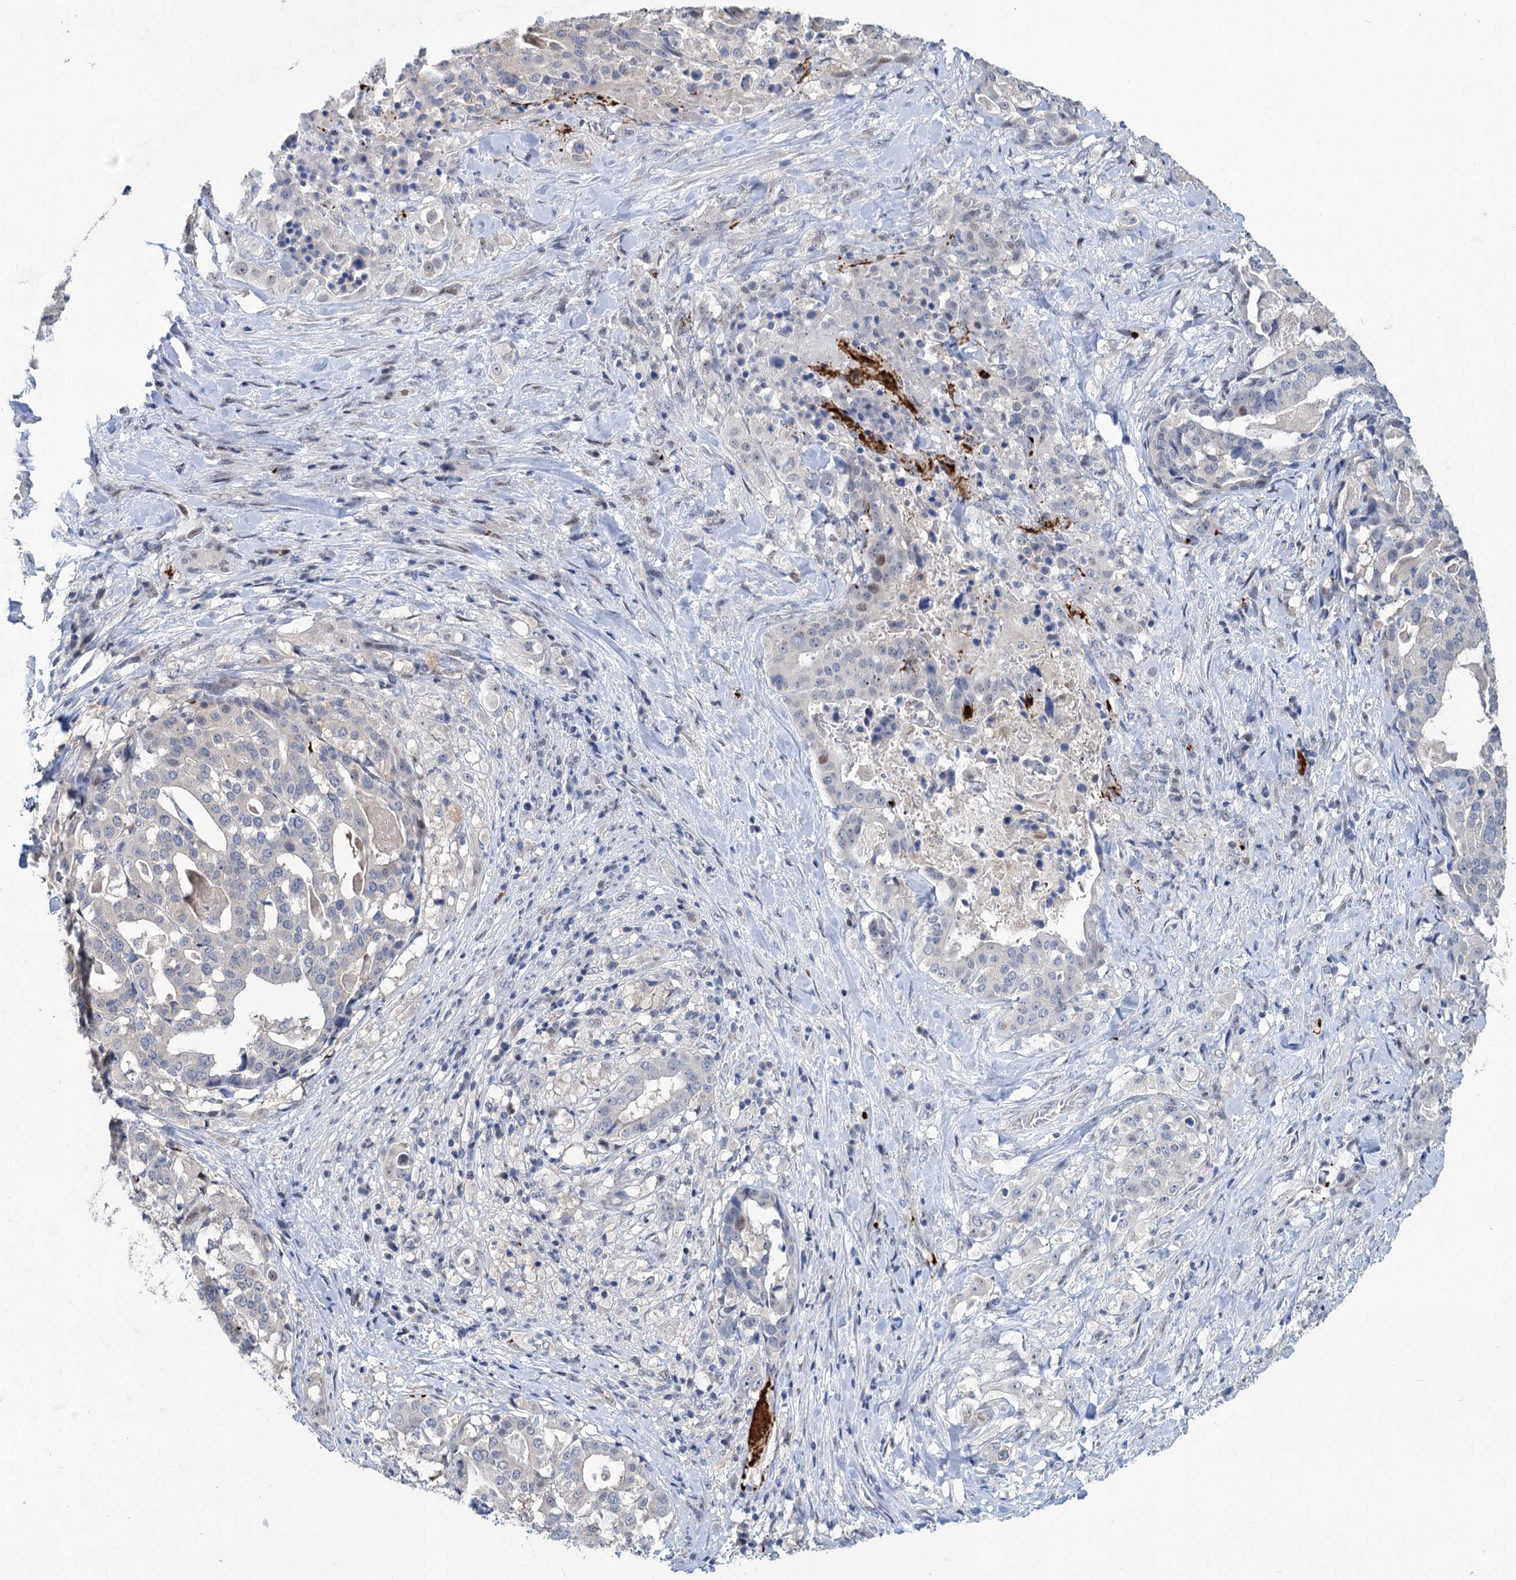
{"staining": {"intensity": "negative", "quantity": "none", "location": "none"}, "tissue": "stomach cancer", "cell_type": "Tumor cells", "image_type": "cancer", "snomed": [{"axis": "morphology", "description": "Adenocarcinoma, NOS"}, {"axis": "topography", "description": "Stomach"}], "caption": "DAB immunohistochemical staining of stomach cancer displays no significant positivity in tumor cells. (Stains: DAB (3,3'-diaminobenzidine) IHC with hematoxylin counter stain, Microscopy: brightfield microscopy at high magnification).", "gene": "MON2", "patient": {"sex": "male", "age": 48}}